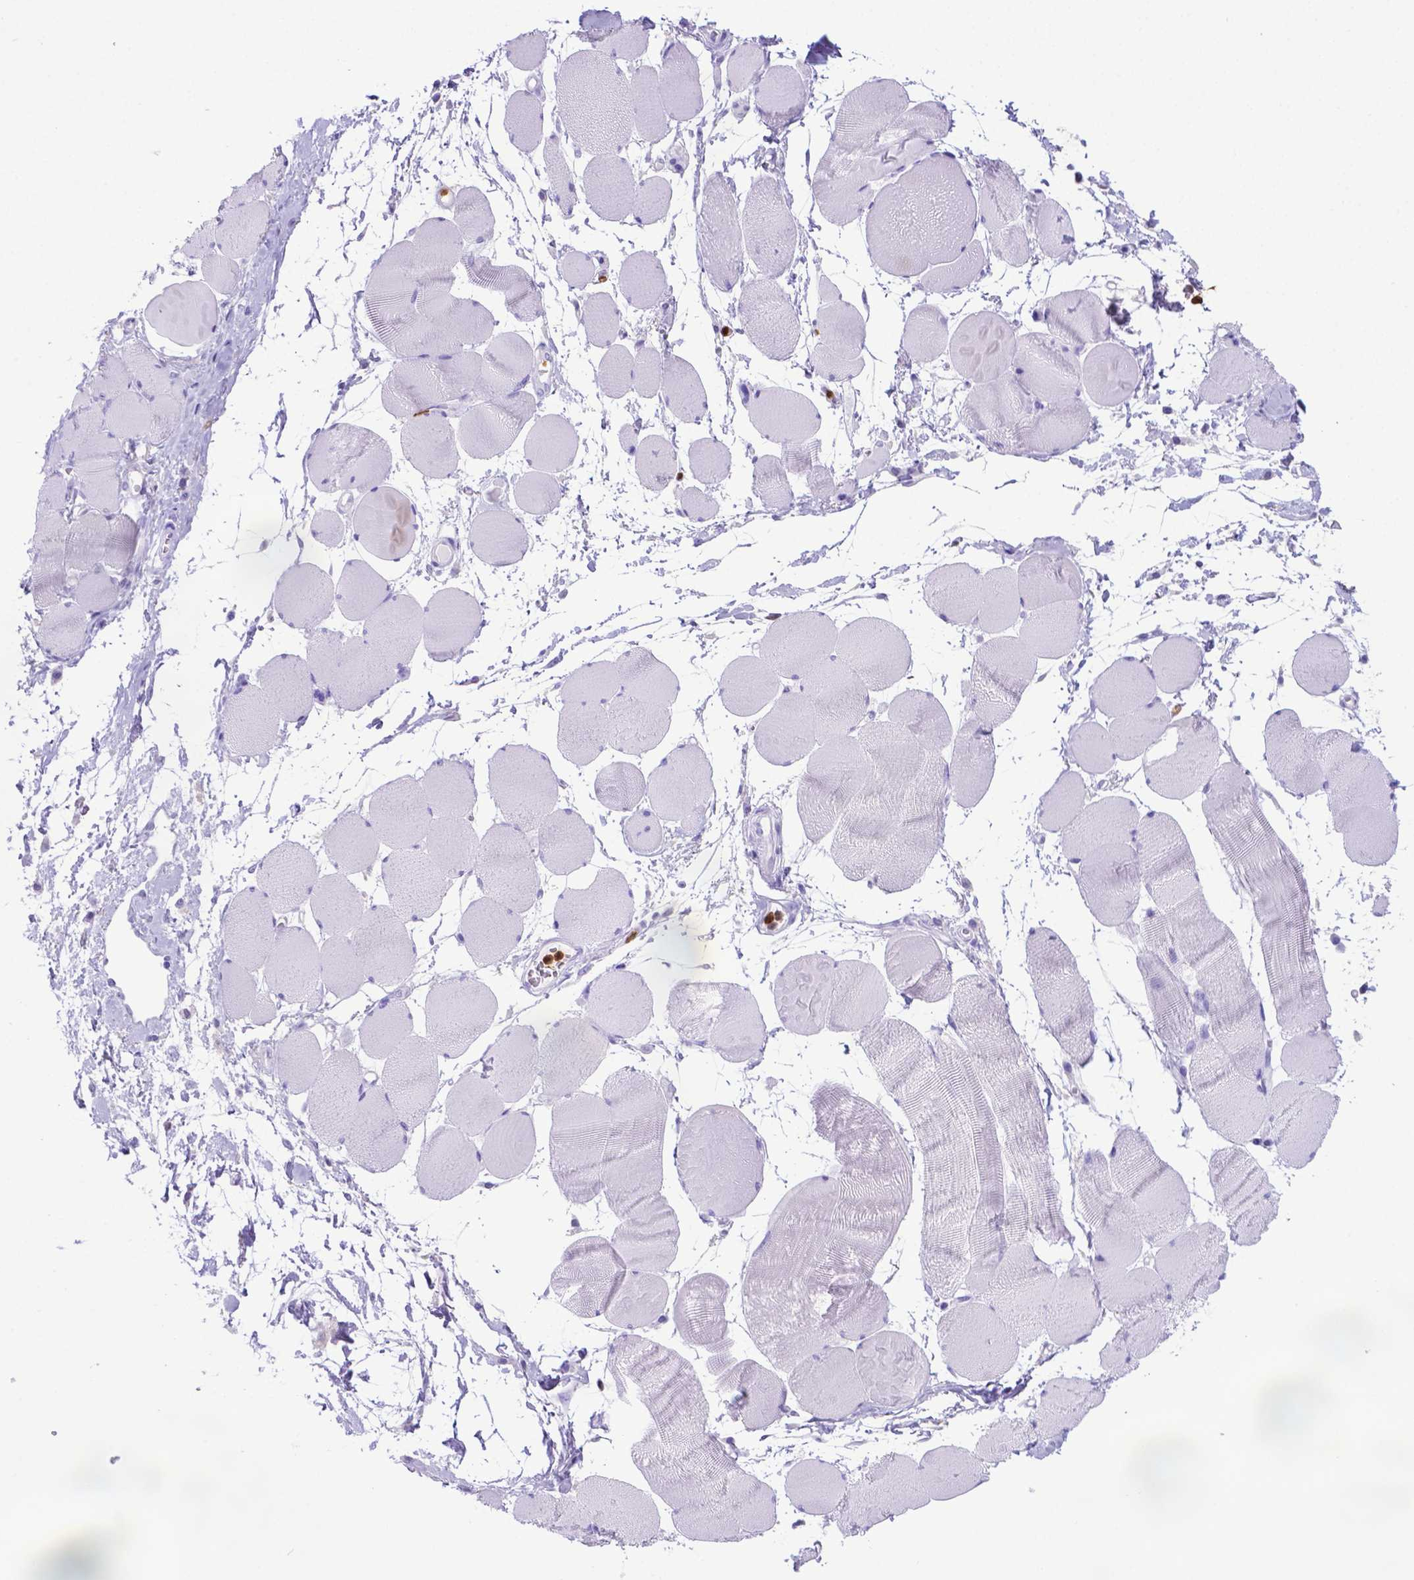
{"staining": {"intensity": "negative", "quantity": "none", "location": "none"}, "tissue": "skeletal muscle", "cell_type": "Myocytes", "image_type": "normal", "snomed": [{"axis": "morphology", "description": "Normal tissue, NOS"}, {"axis": "topography", "description": "Skeletal muscle"}], "caption": "This is an immunohistochemistry image of unremarkable human skeletal muscle. There is no expression in myocytes.", "gene": "LZTR1", "patient": {"sex": "female", "age": 75}}